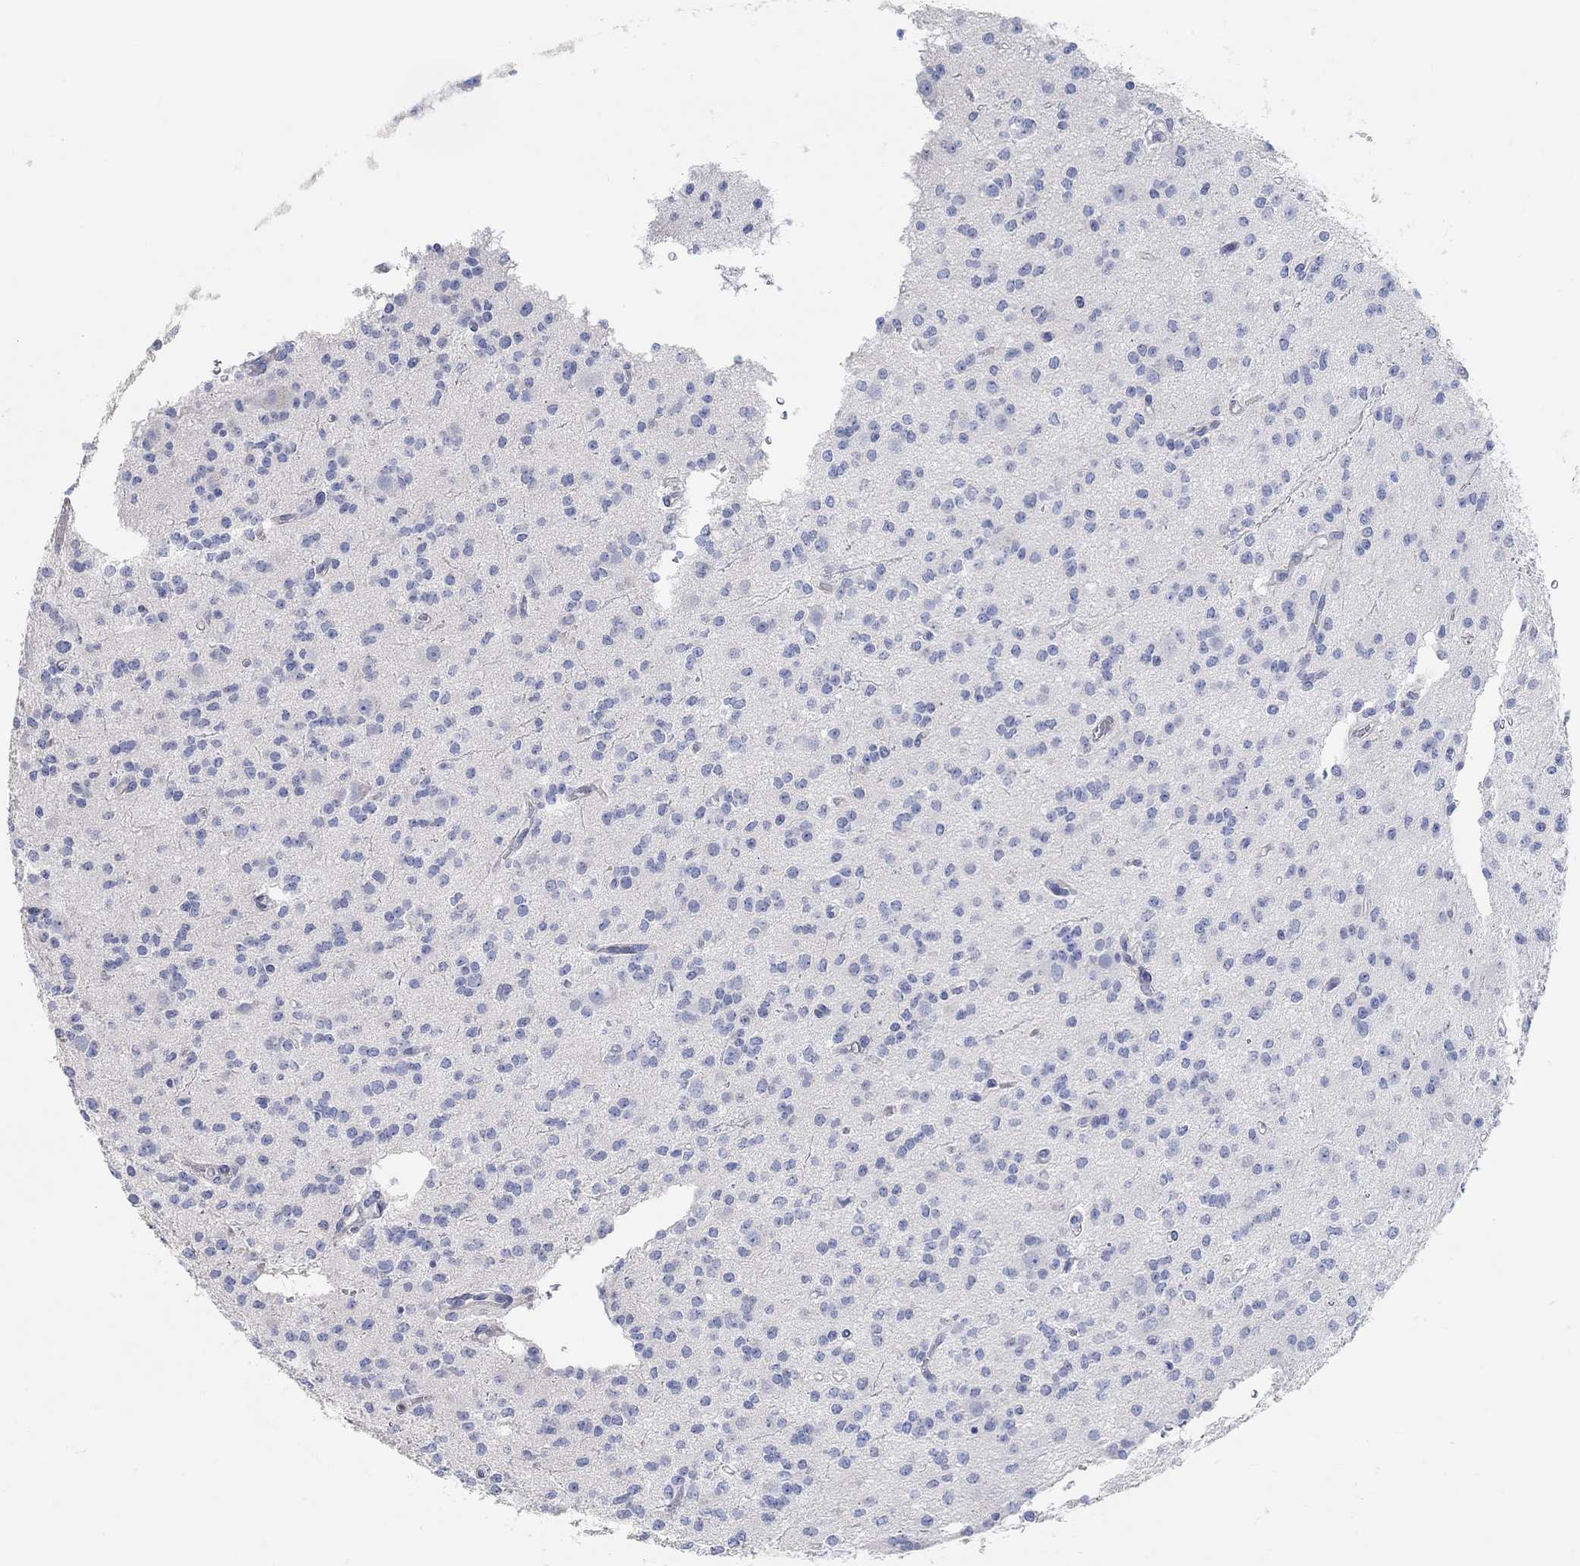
{"staining": {"intensity": "negative", "quantity": "none", "location": "none"}, "tissue": "glioma", "cell_type": "Tumor cells", "image_type": "cancer", "snomed": [{"axis": "morphology", "description": "Glioma, malignant, Low grade"}, {"axis": "topography", "description": "Brain"}], "caption": "Immunohistochemistry (IHC) of human low-grade glioma (malignant) demonstrates no positivity in tumor cells.", "gene": "NLRP14", "patient": {"sex": "male", "age": 27}}